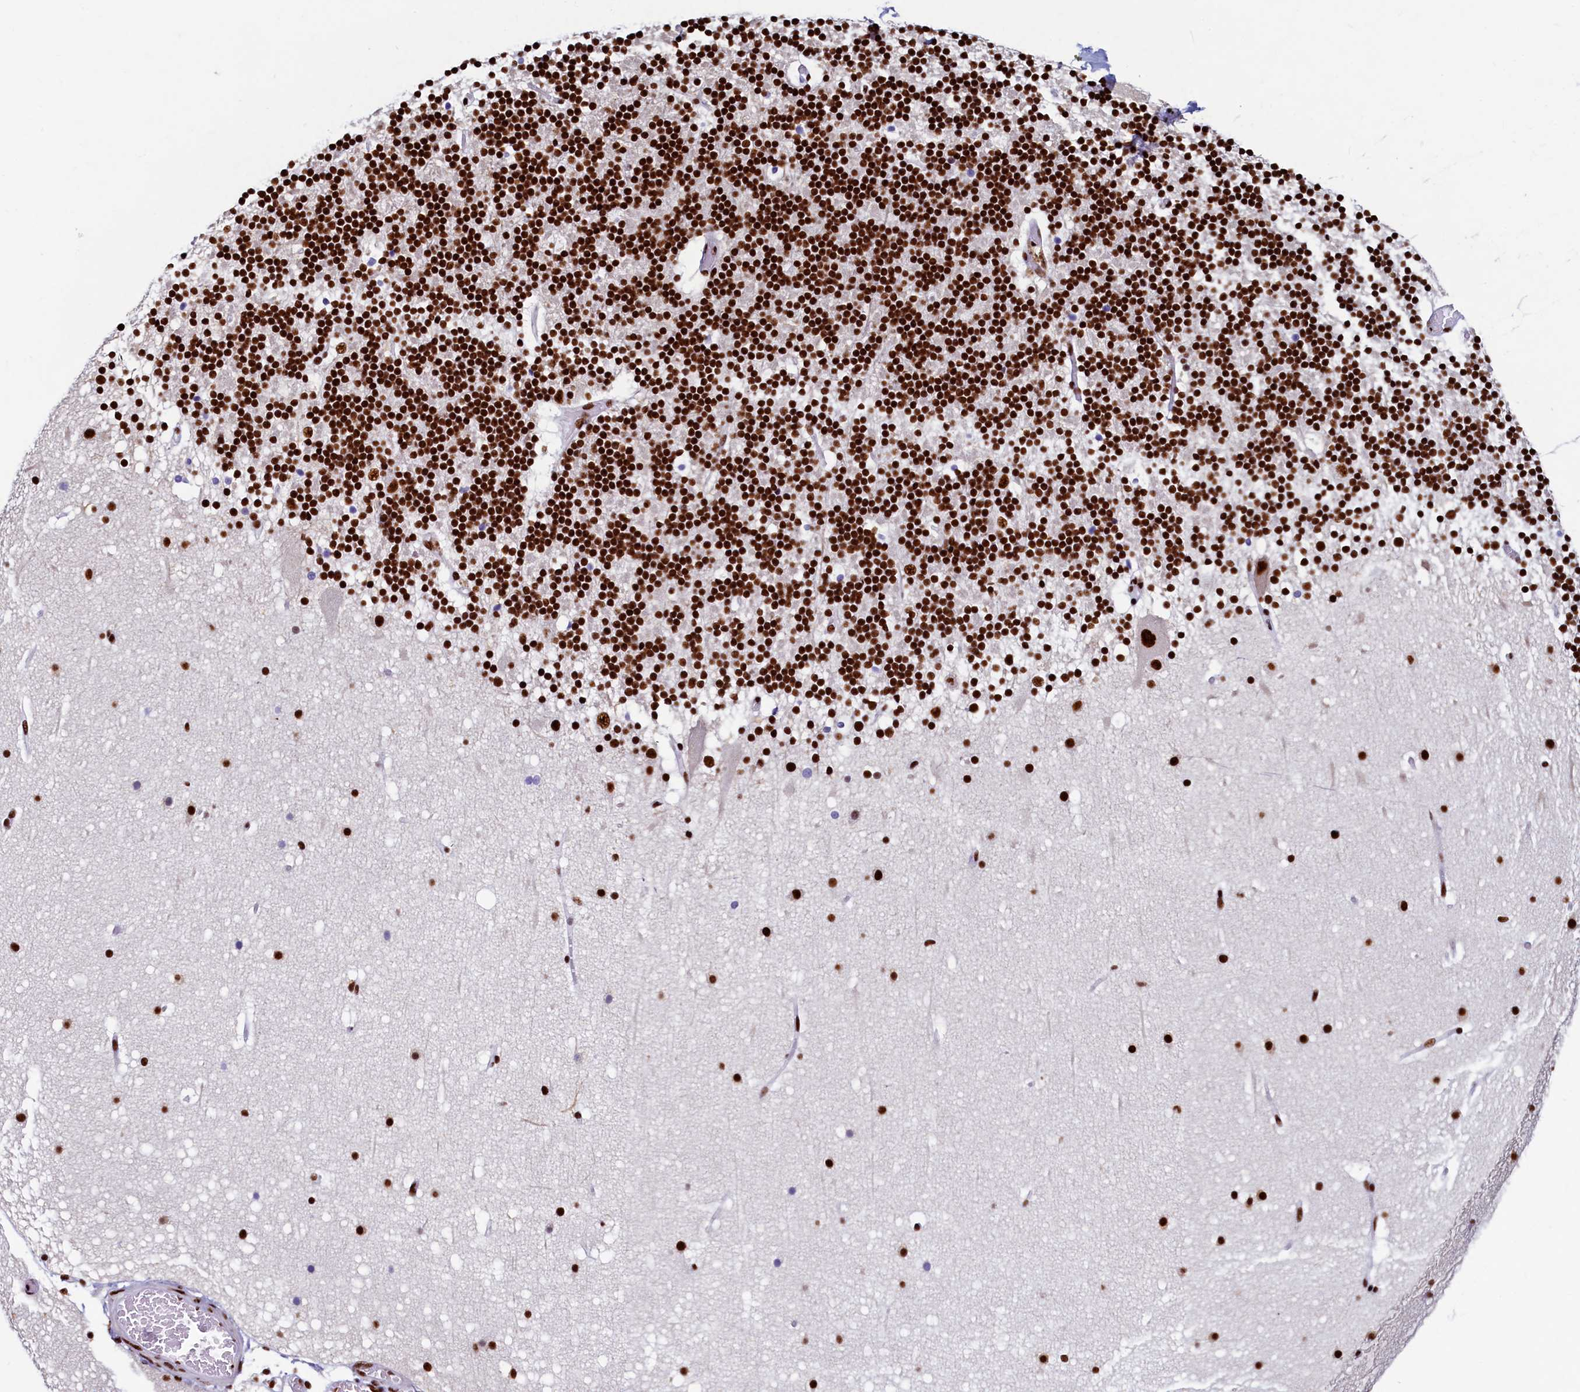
{"staining": {"intensity": "strong", "quantity": ">75%", "location": "nuclear"}, "tissue": "cerebellum", "cell_type": "Cells in granular layer", "image_type": "normal", "snomed": [{"axis": "morphology", "description": "Normal tissue, NOS"}, {"axis": "topography", "description": "Cerebellum"}], "caption": "Immunohistochemical staining of normal cerebellum displays >75% levels of strong nuclear protein staining in about >75% of cells in granular layer.", "gene": "SRRM2", "patient": {"sex": "male", "age": 57}}